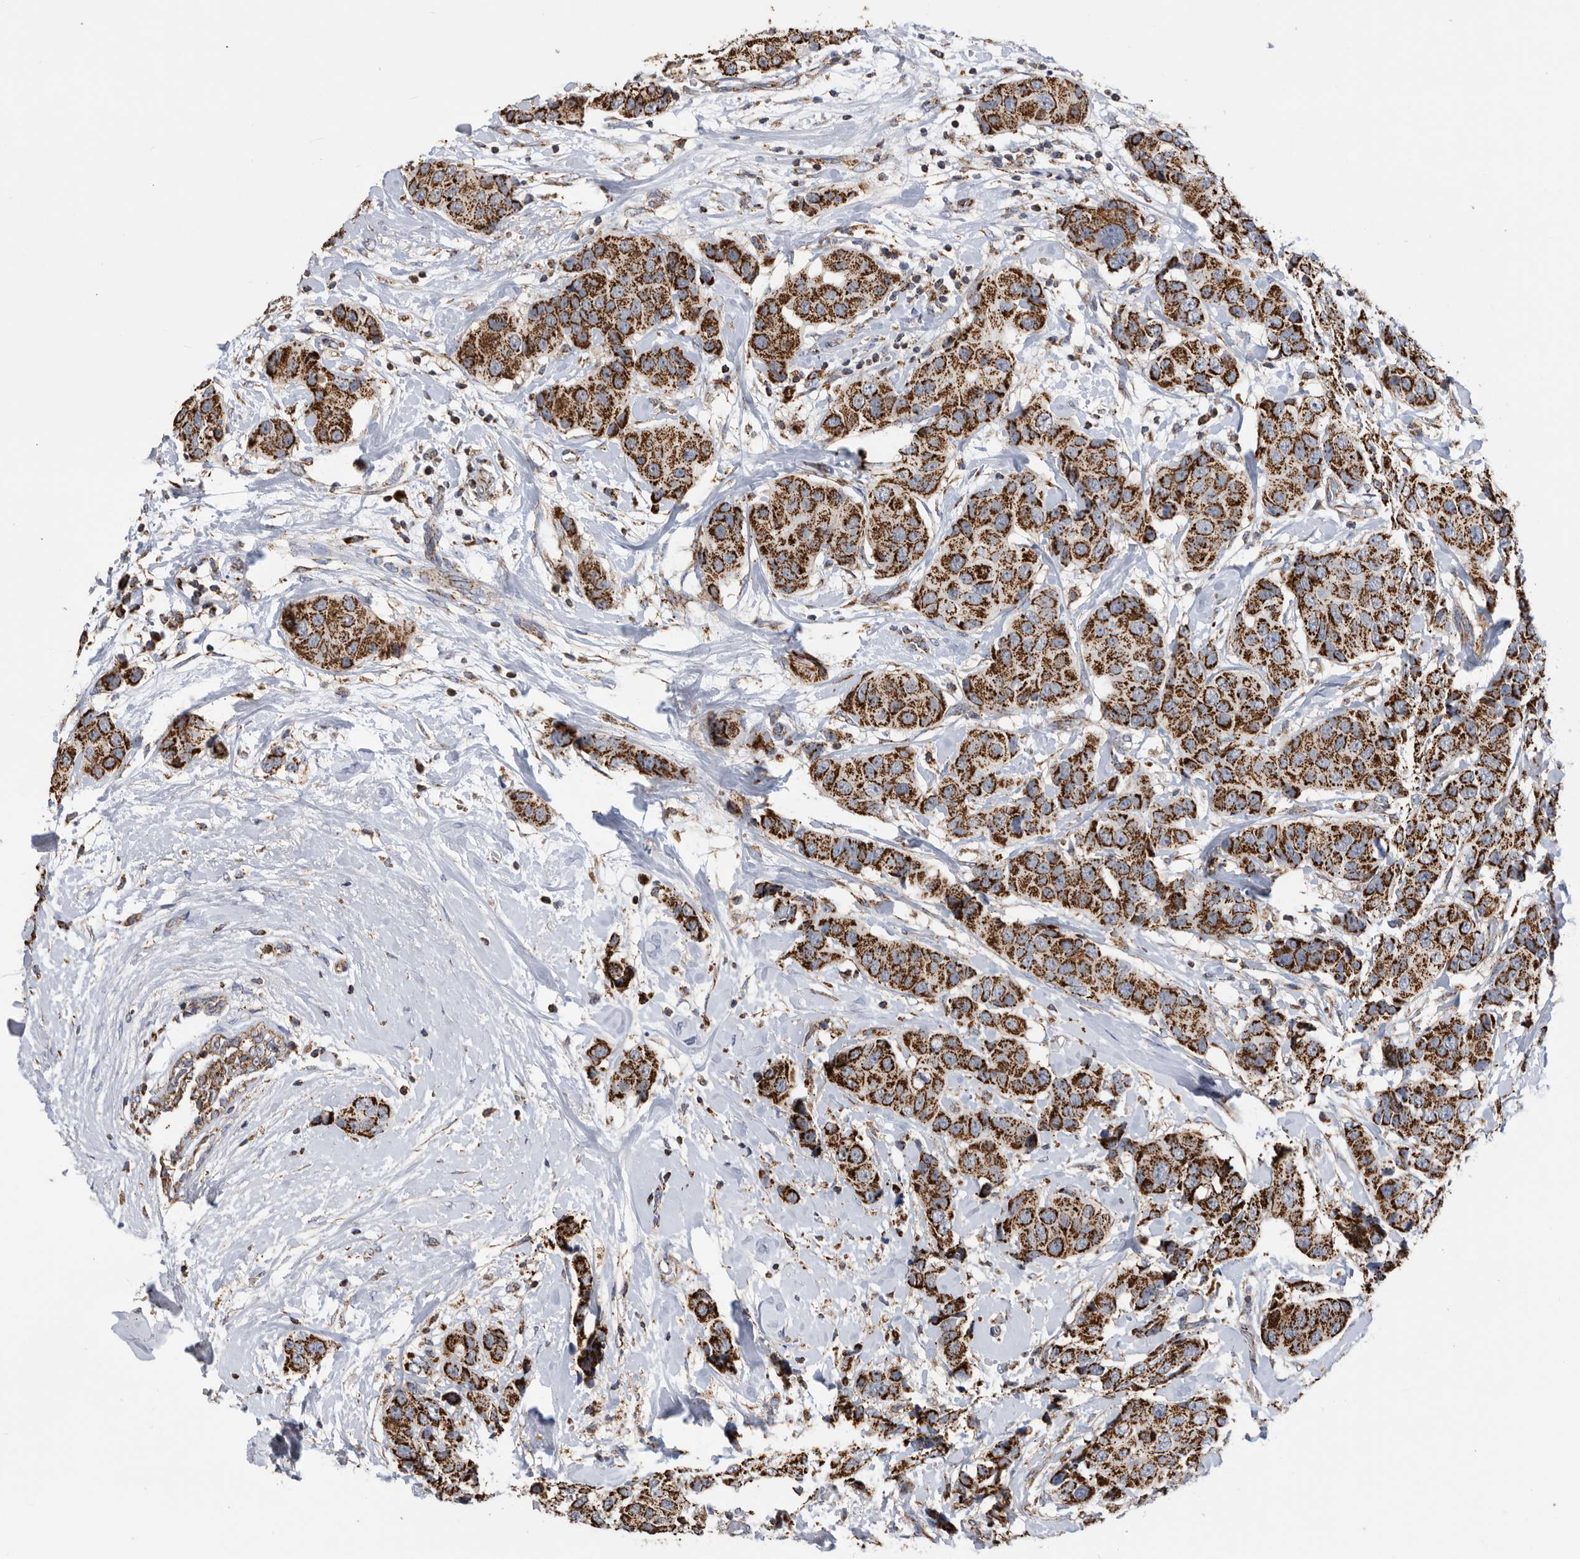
{"staining": {"intensity": "strong", "quantity": ">75%", "location": "cytoplasmic/membranous"}, "tissue": "breast cancer", "cell_type": "Tumor cells", "image_type": "cancer", "snomed": [{"axis": "morphology", "description": "Normal tissue, NOS"}, {"axis": "morphology", "description": "Duct carcinoma"}, {"axis": "topography", "description": "Breast"}], "caption": "The immunohistochemical stain highlights strong cytoplasmic/membranous positivity in tumor cells of invasive ductal carcinoma (breast) tissue.", "gene": "WFDC1", "patient": {"sex": "female", "age": 39}}